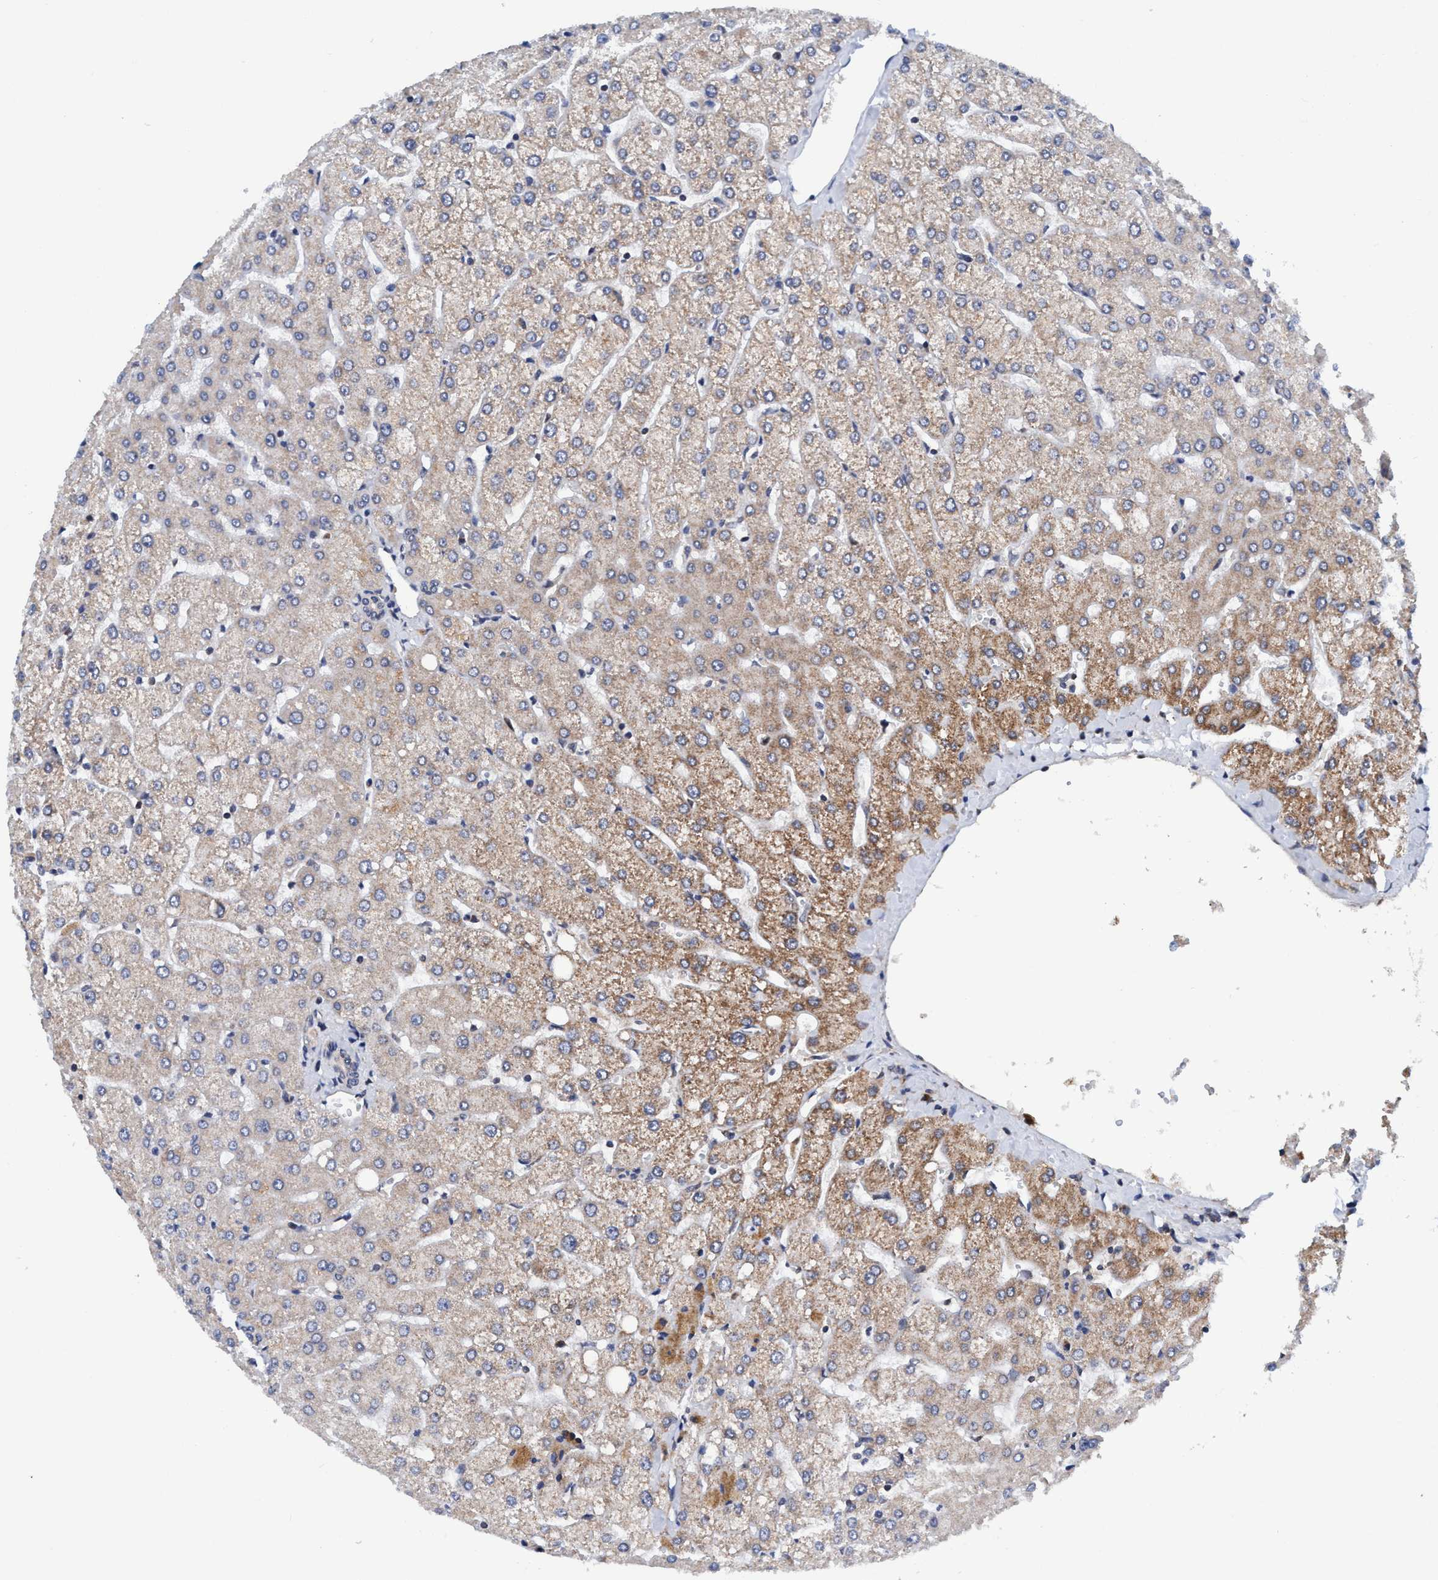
{"staining": {"intensity": "moderate", "quantity": "<25%", "location": "cytoplasmic/membranous"}, "tissue": "liver", "cell_type": "Cholangiocytes", "image_type": "normal", "snomed": [{"axis": "morphology", "description": "Normal tissue, NOS"}, {"axis": "topography", "description": "Liver"}], "caption": "Immunohistochemistry (IHC) (DAB) staining of benign liver displays moderate cytoplasmic/membranous protein expression in about <25% of cholangiocytes.", "gene": "AGAP2", "patient": {"sex": "female", "age": 54}}